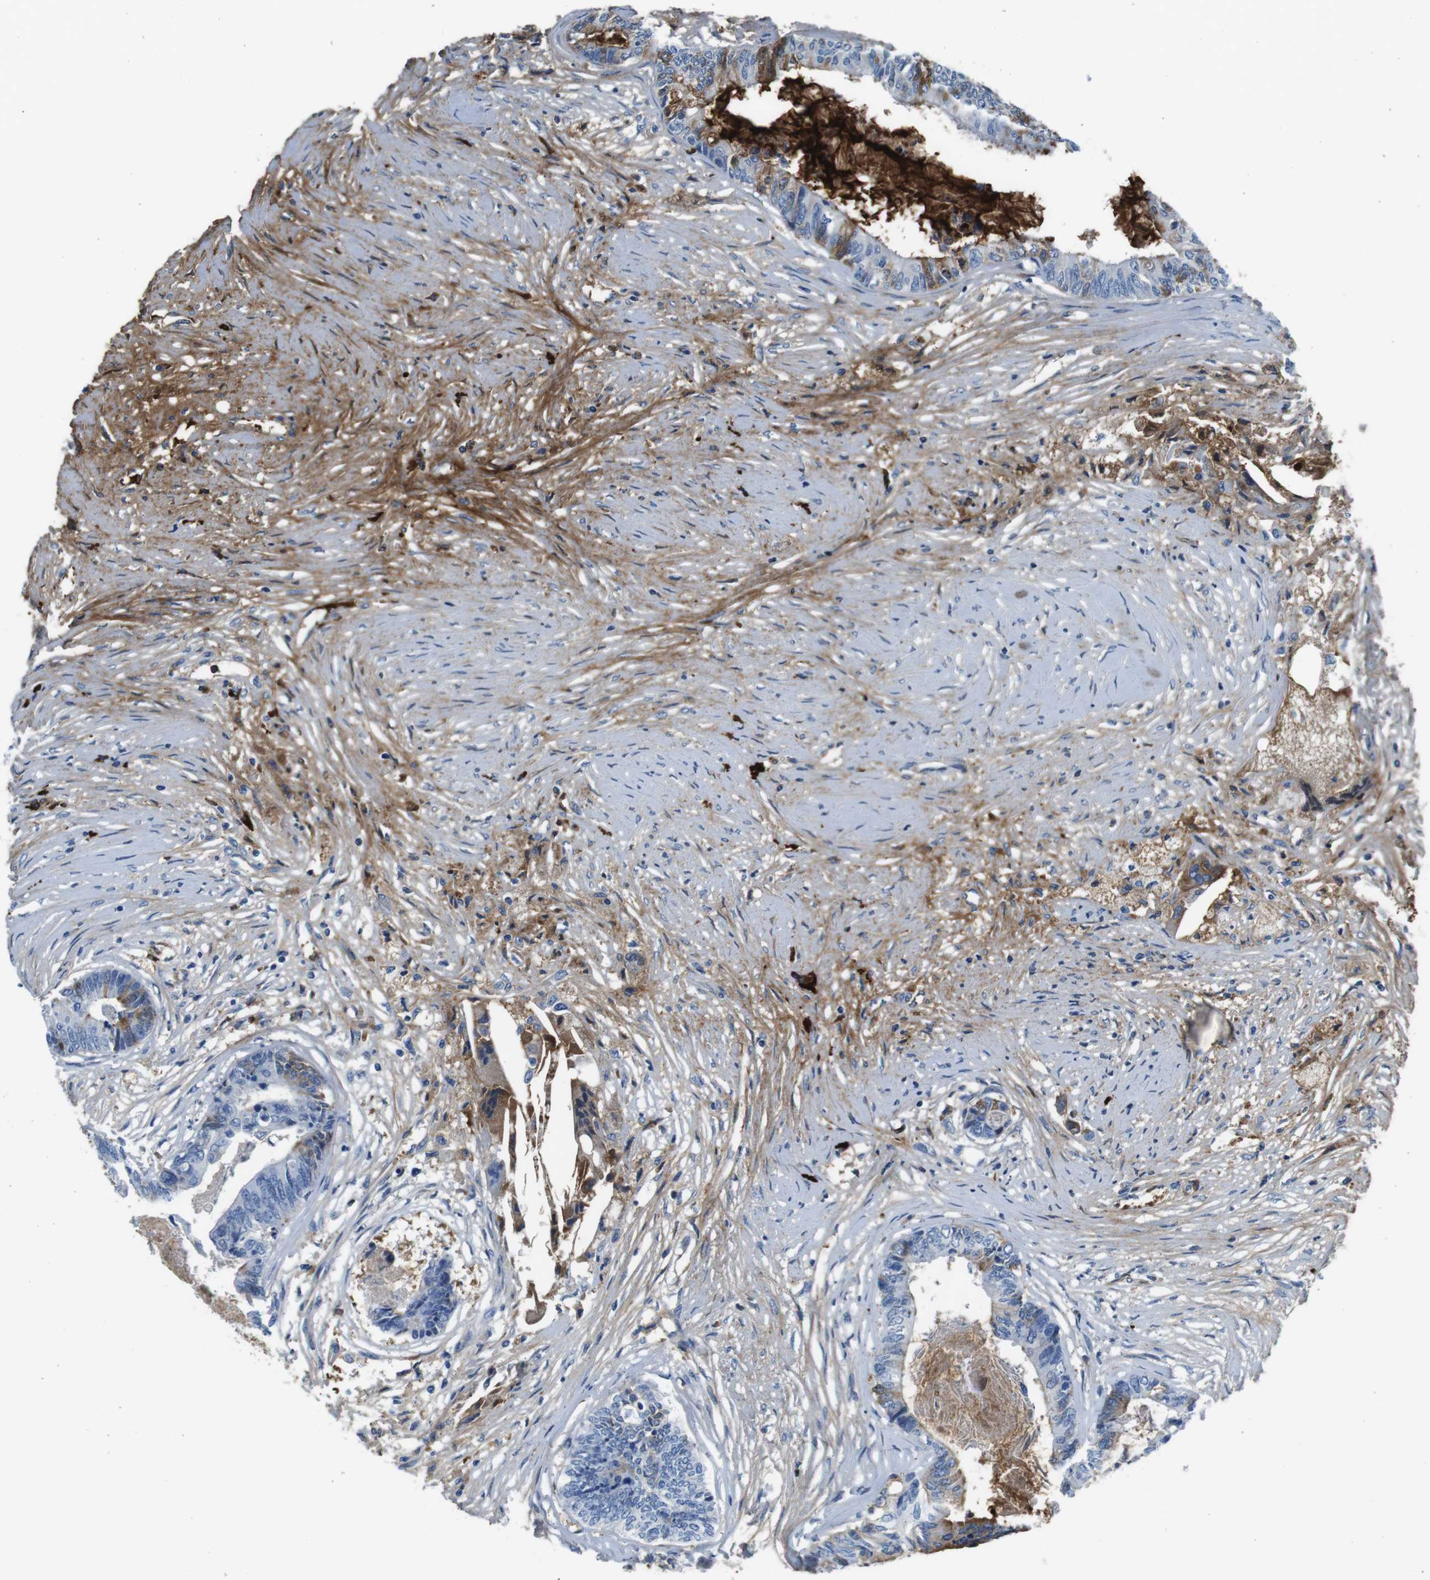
{"staining": {"intensity": "negative", "quantity": "none", "location": "none"}, "tissue": "colorectal cancer", "cell_type": "Tumor cells", "image_type": "cancer", "snomed": [{"axis": "morphology", "description": "Adenocarcinoma, NOS"}, {"axis": "topography", "description": "Rectum"}], "caption": "Immunohistochemistry (IHC) micrograph of neoplastic tissue: adenocarcinoma (colorectal) stained with DAB reveals no significant protein positivity in tumor cells. Brightfield microscopy of immunohistochemistry stained with DAB (3,3'-diaminobenzidine) (brown) and hematoxylin (blue), captured at high magnification.", "gene": "IGKC", "patient": {"sex": "male", "age": 63}}